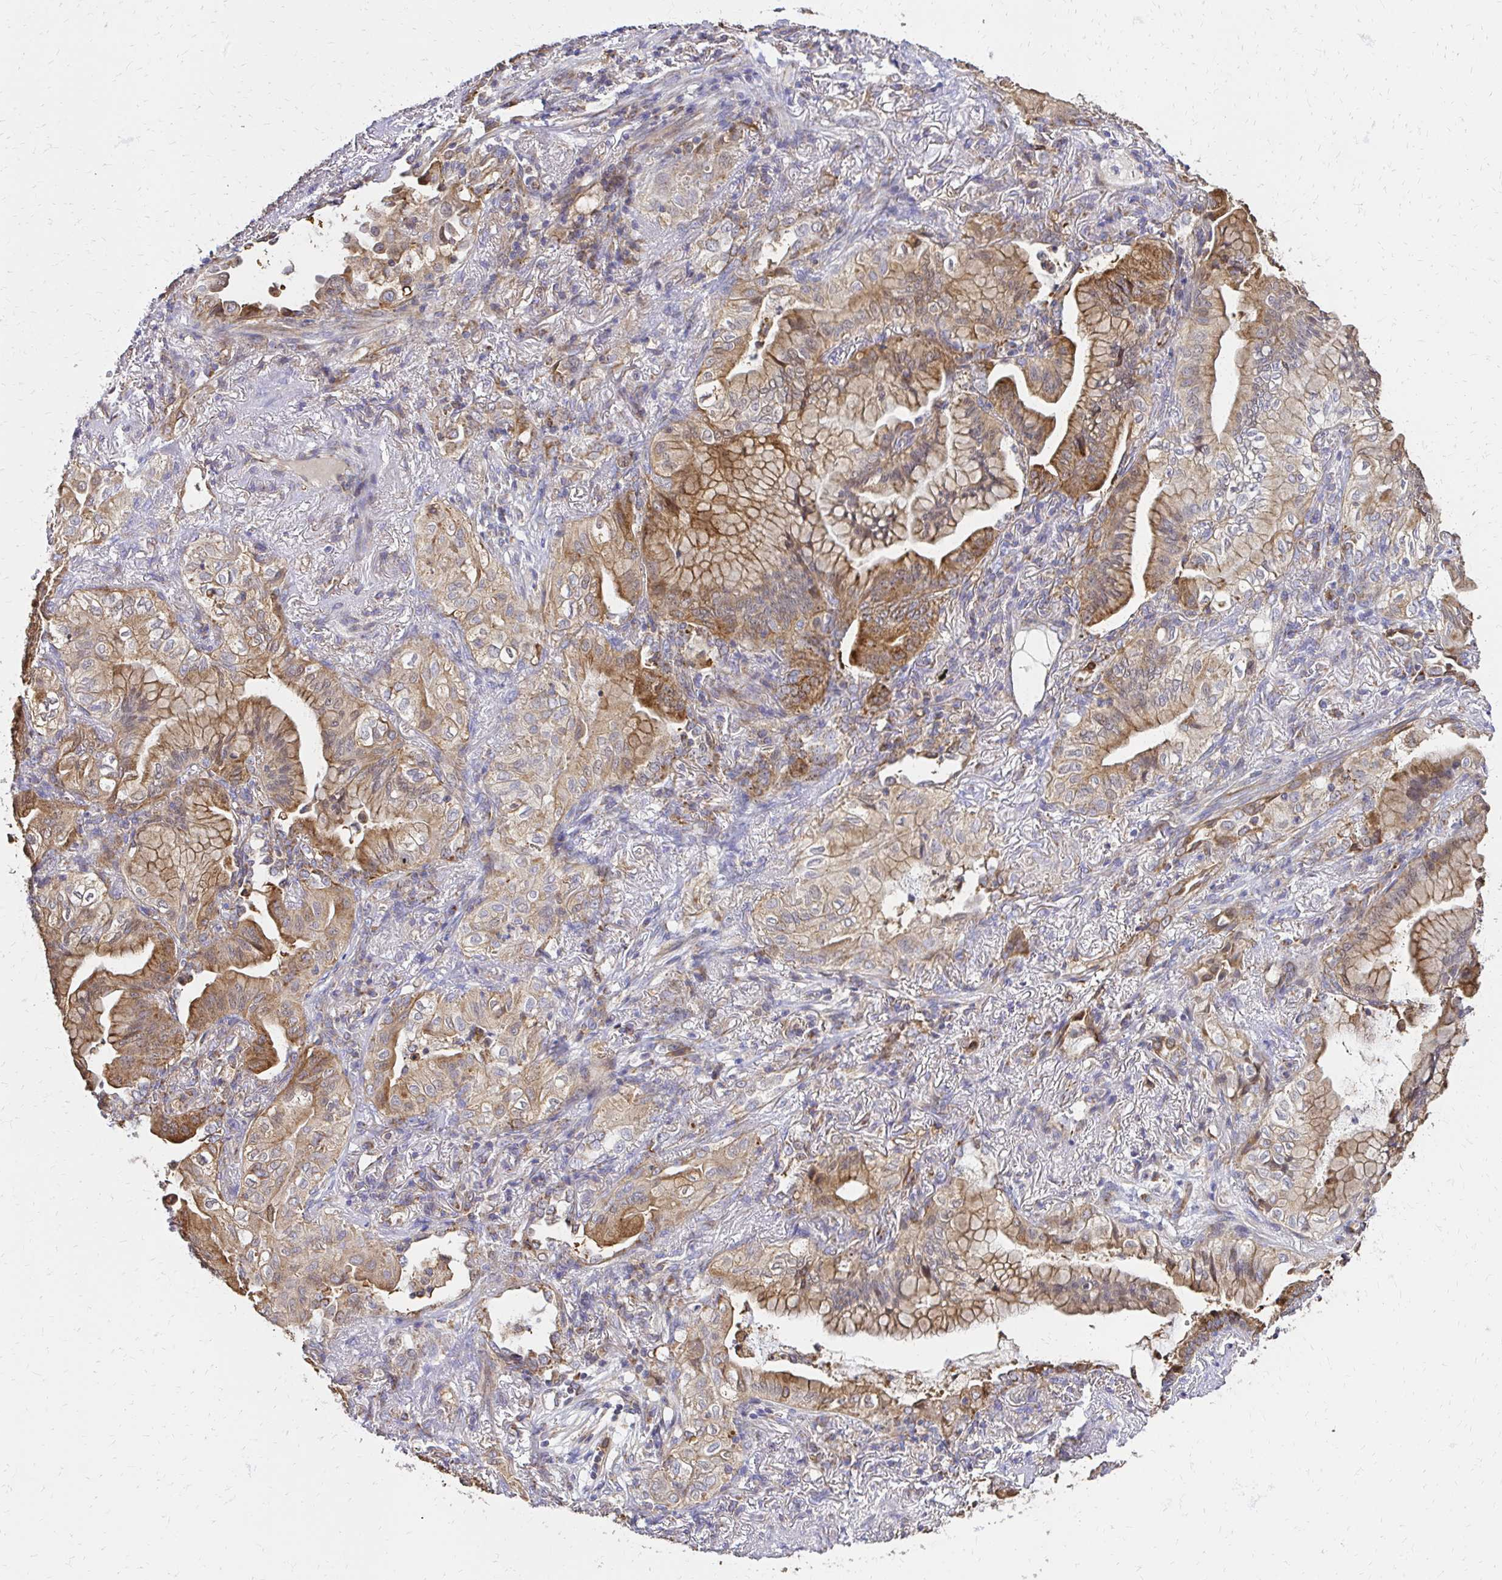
{"staining": {"intensity": "moderate", "quantity": ">75%", "location": "cytoplasmic/membranous"}, "tissue": "lung cancer", "cell_type": "Tumor cells", "image_type": "cancer", "snomed": [{"axis": "morphology", "description": "Adenocarcinoma, NOS"}, {"axis": "topography", "description": "Lung"}], "caption": "High-magnification brightfield microscopy of adenocarcinoma (lung) stained with DAB (3,3'-diaminobenzidine) (brown) and counterstained with hematoxylin (blue). tumor cells exhibit moderate cytoplasmic/membranous positivity is appreciated in approximately>75% of cells.", "gene": "MRPL13", "patient": {"sex": "male", "age": 77}}